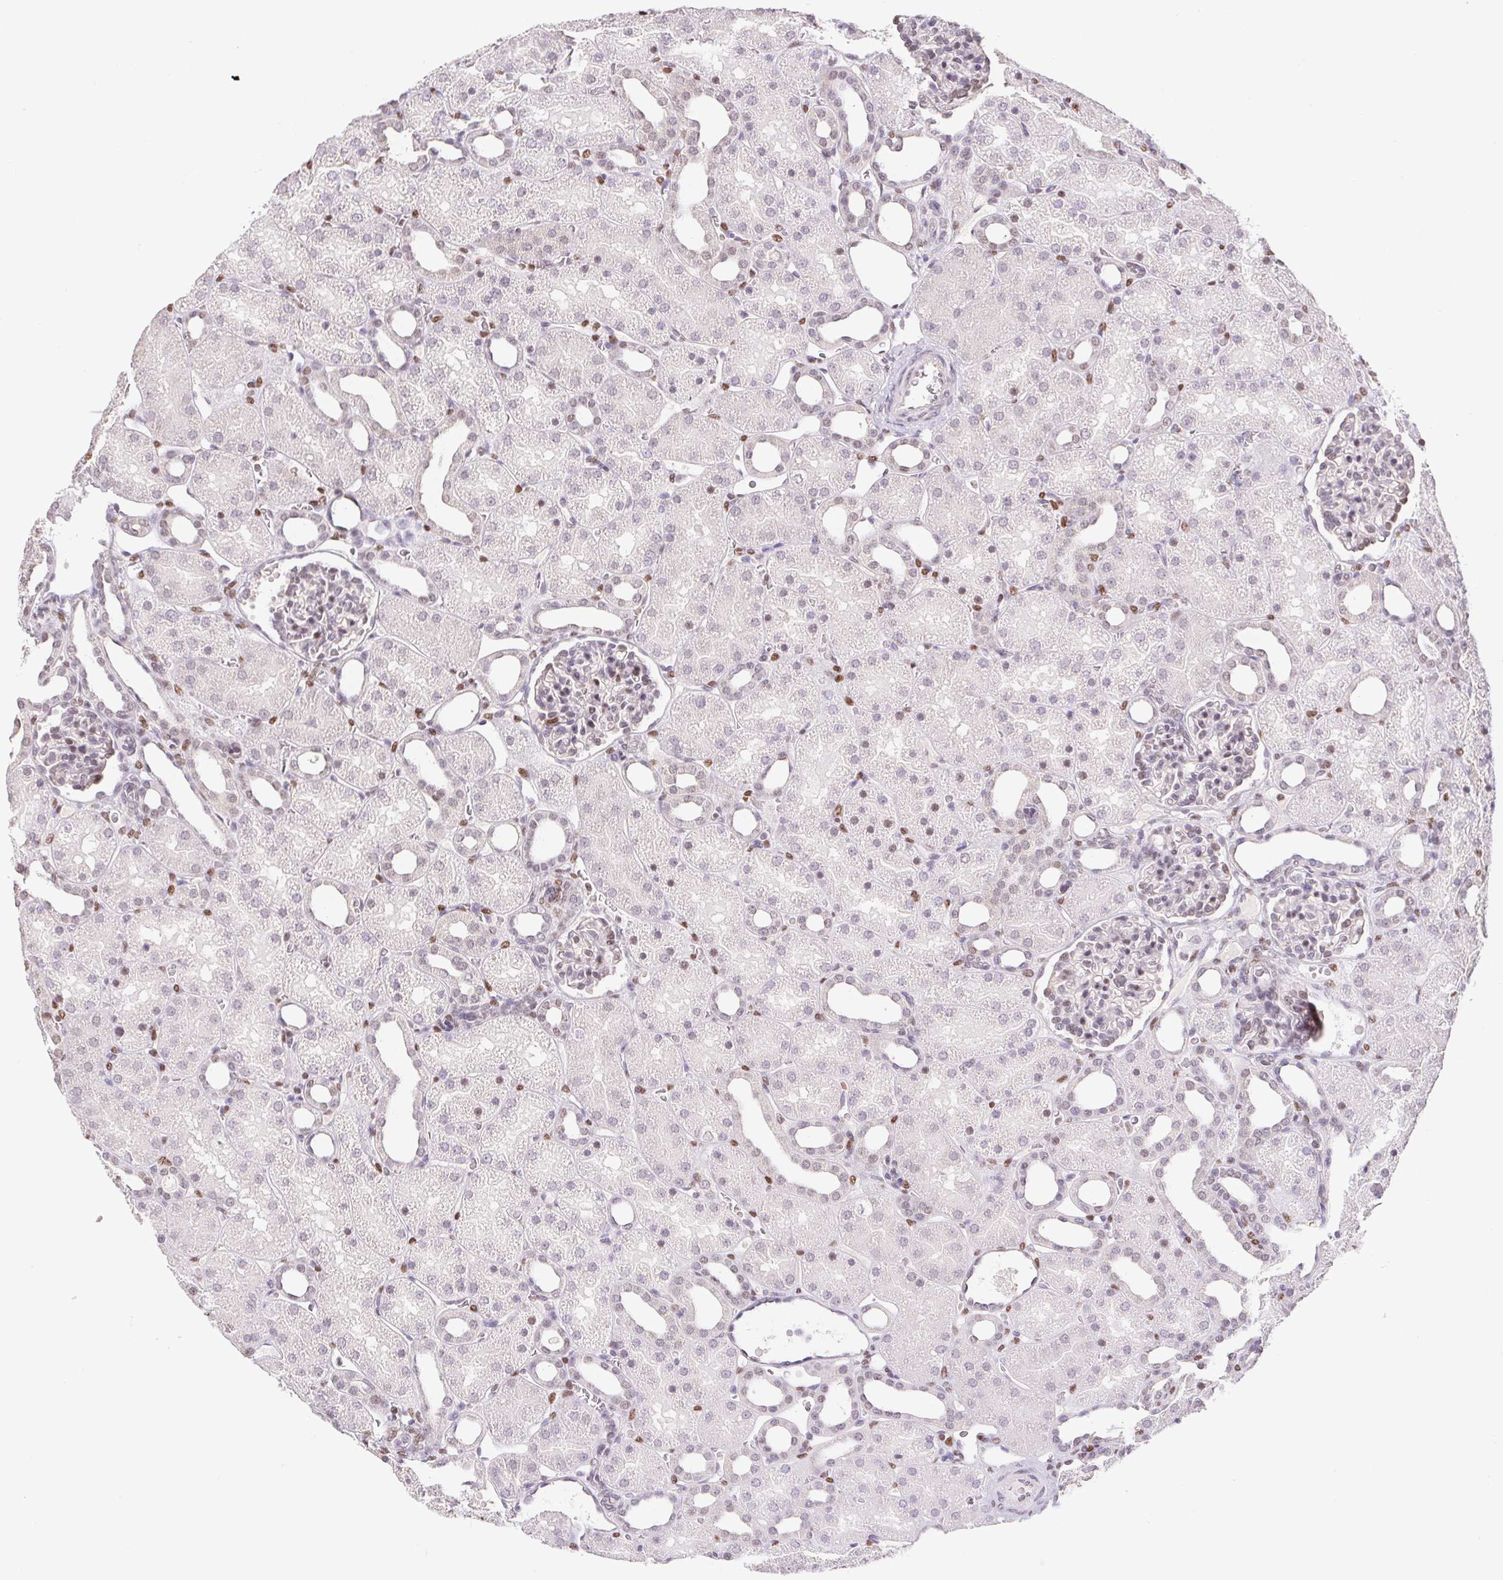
{"staining": {"intensity": "weak", "quantity": ">75%", "location": "nuclear"}, "tissue": "kidney", "cell_type": "Cells in glomeruli", "image_type": "normal", "snomed": [{"axis": "morphology", "description": "Normal tissue, NOS"}, {"axis": "topography", "description": "Kidney"}], "caption": "A low amount of weak nuclear expression is appreciated in approximately >75% of cells in glomeruli in normal kidney. (DAB IHC with brightfield microscopy, high magnification).", "gene": "TRERF1", "patient": {"sex": "male", "age": 2}}